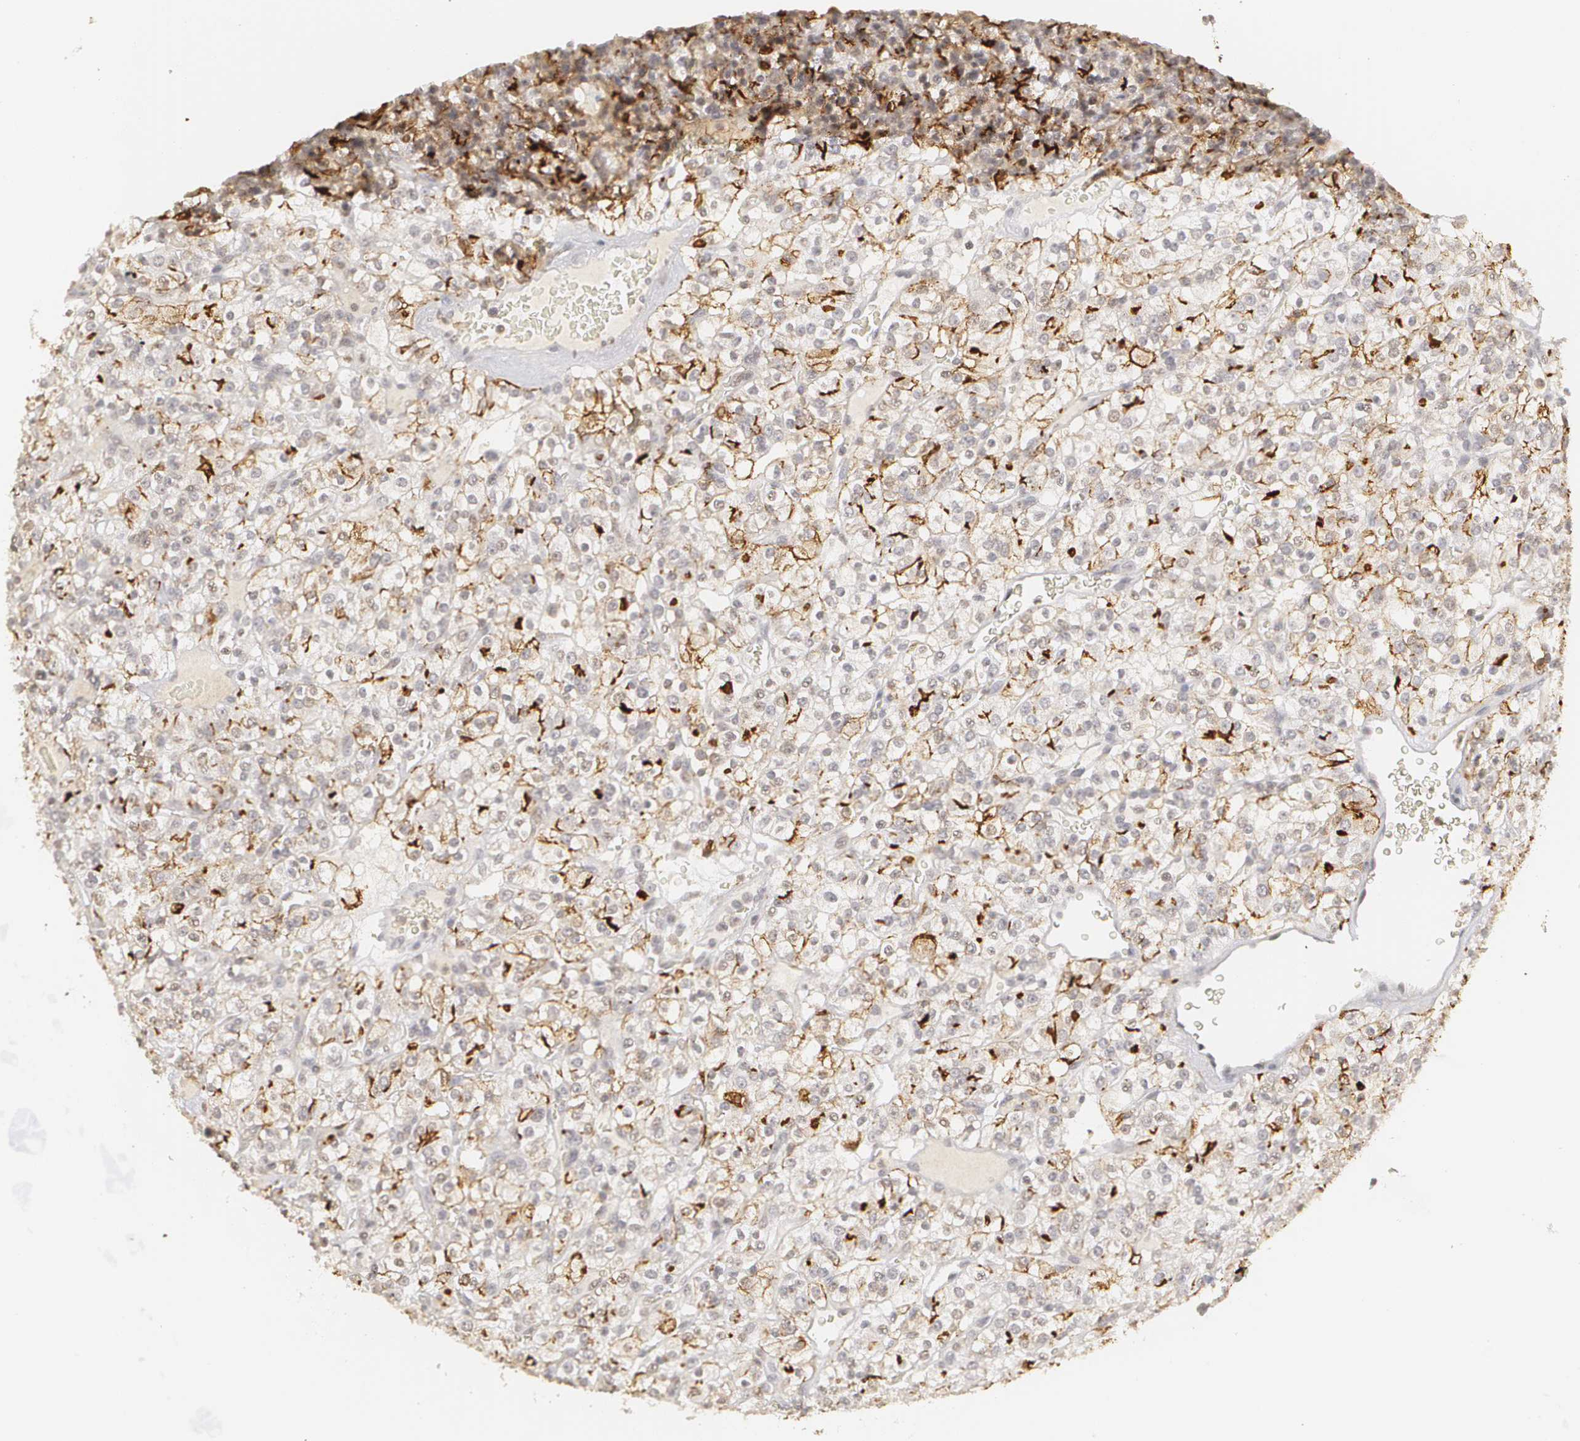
{"staining": {"intensity": "strong", "quantity": "<25%", "location": "cytoplasmic/membranous"}, "tissue": "renal cancer", "cell_type": "Tumor cells", "image_type": "cancer", "snomed": [{"axis": "morphology", "description": "Normal tissue, NOS"}, {"axis": "morphology", "description": "Adenocarcinoma, NOS"}, {"axis": "topography", "description": "Kidney"}], "caption": "Tumor cells demonstrate medium levels of strong cytoplasmic/membranous expression in approximately <25% of cells in human adenocarcinoma (renal).", "gene": "CLDN2", "patient": {"sex": "female", "age": 72}}